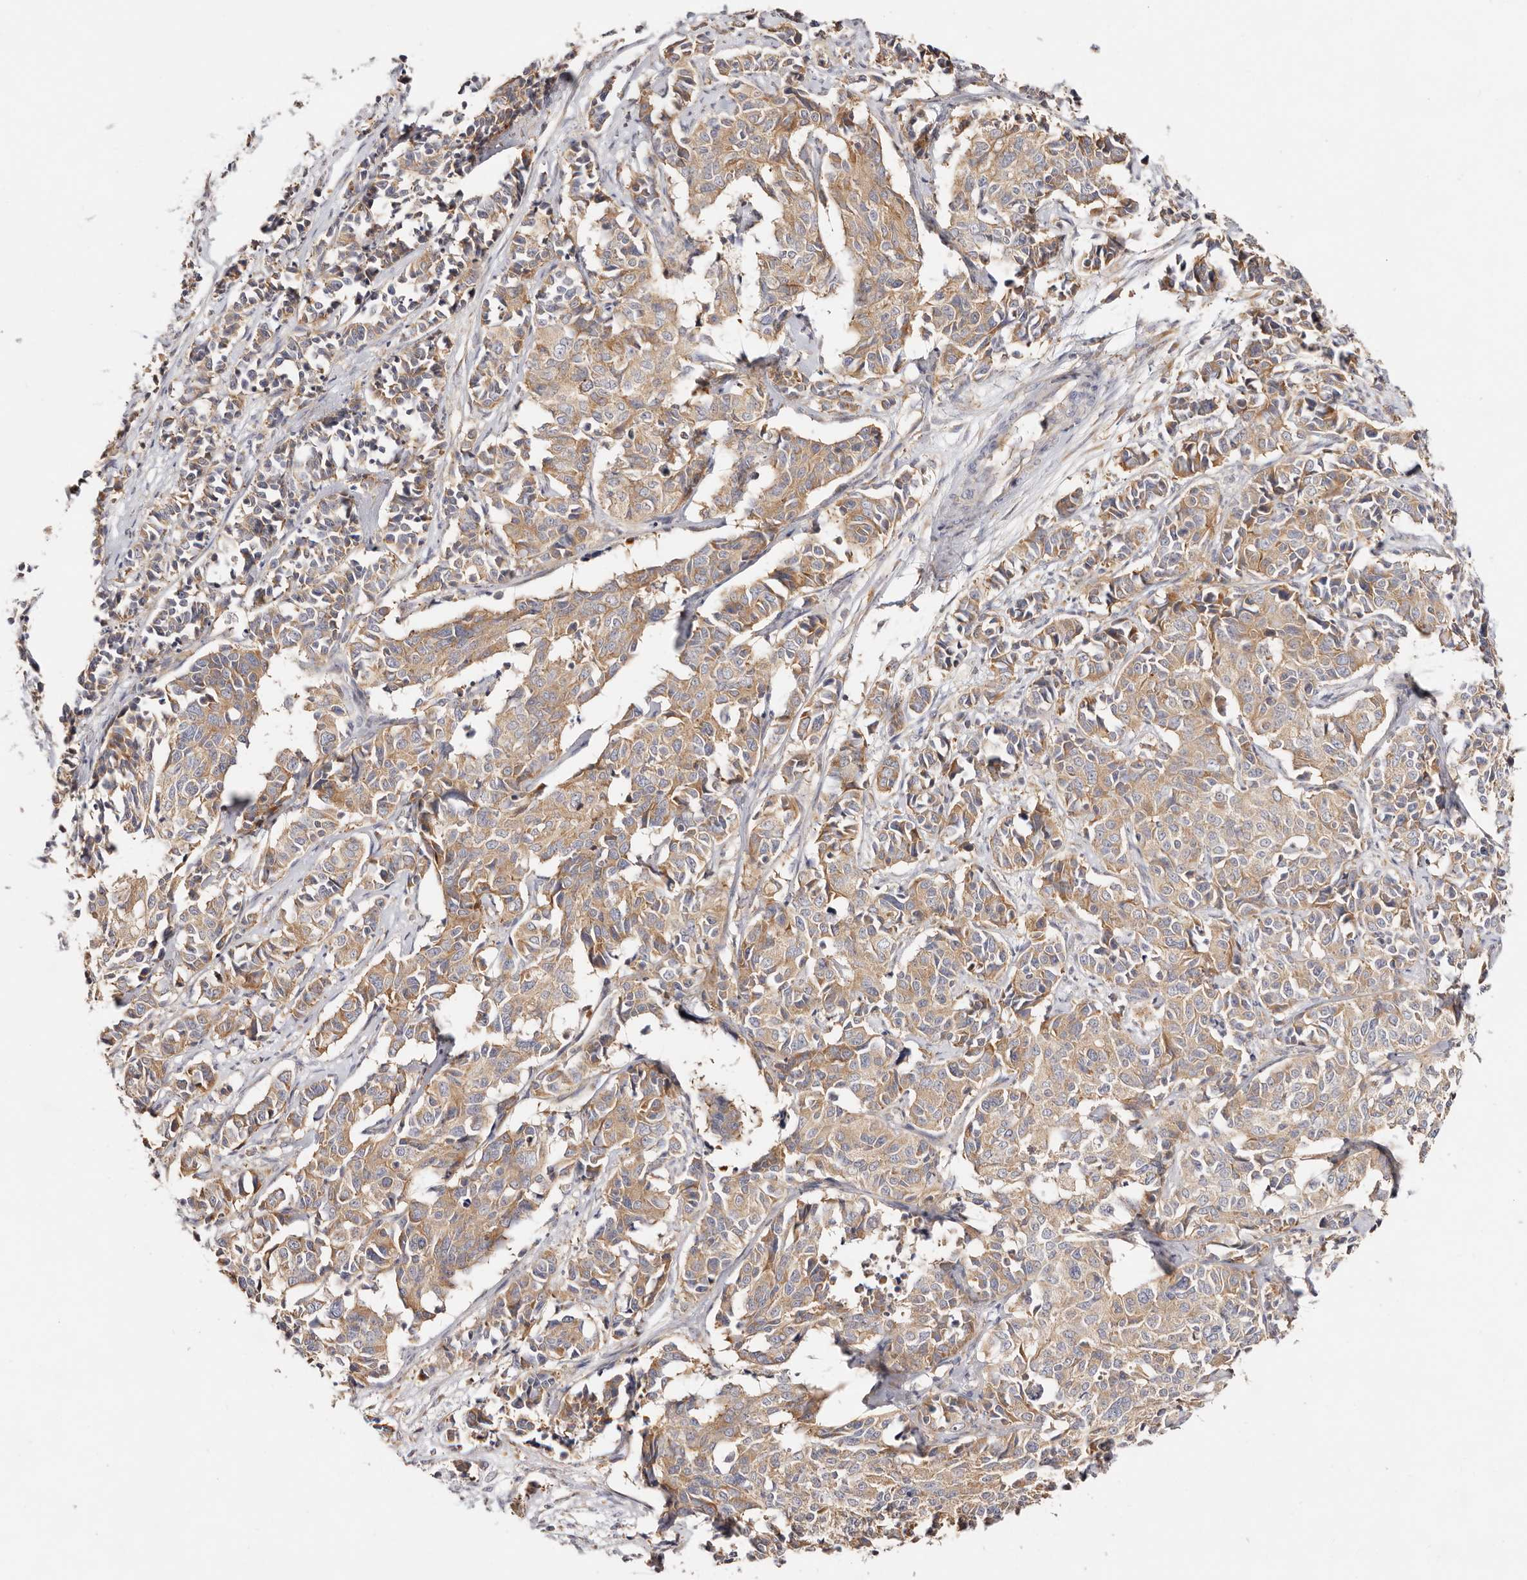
{"staining": {"intensity": "moderate", "quantity": ">75%", "location": "cytoplasmic/membranous"}, "tissue": "cervical cancer", "cell_type": "Tumor cells", "image_type": "cancer", "snomed": [{"axis": "morphology", "description": "Normal tissue, NOS"}, {"axis": "morphology", "description": "Squamous cell carcinoma, NOS"}, {"axis": "topography", "description": "Cervix"}], "caption": "This micrograph reveals IHC staining of human cervical squamous cell carcinoma, with medium moderate cytoplasmic/membranous staining in approximately >75% of tumor cells.", "gene": "GNA13", "patient": {"sex": "female", "age": 35}}